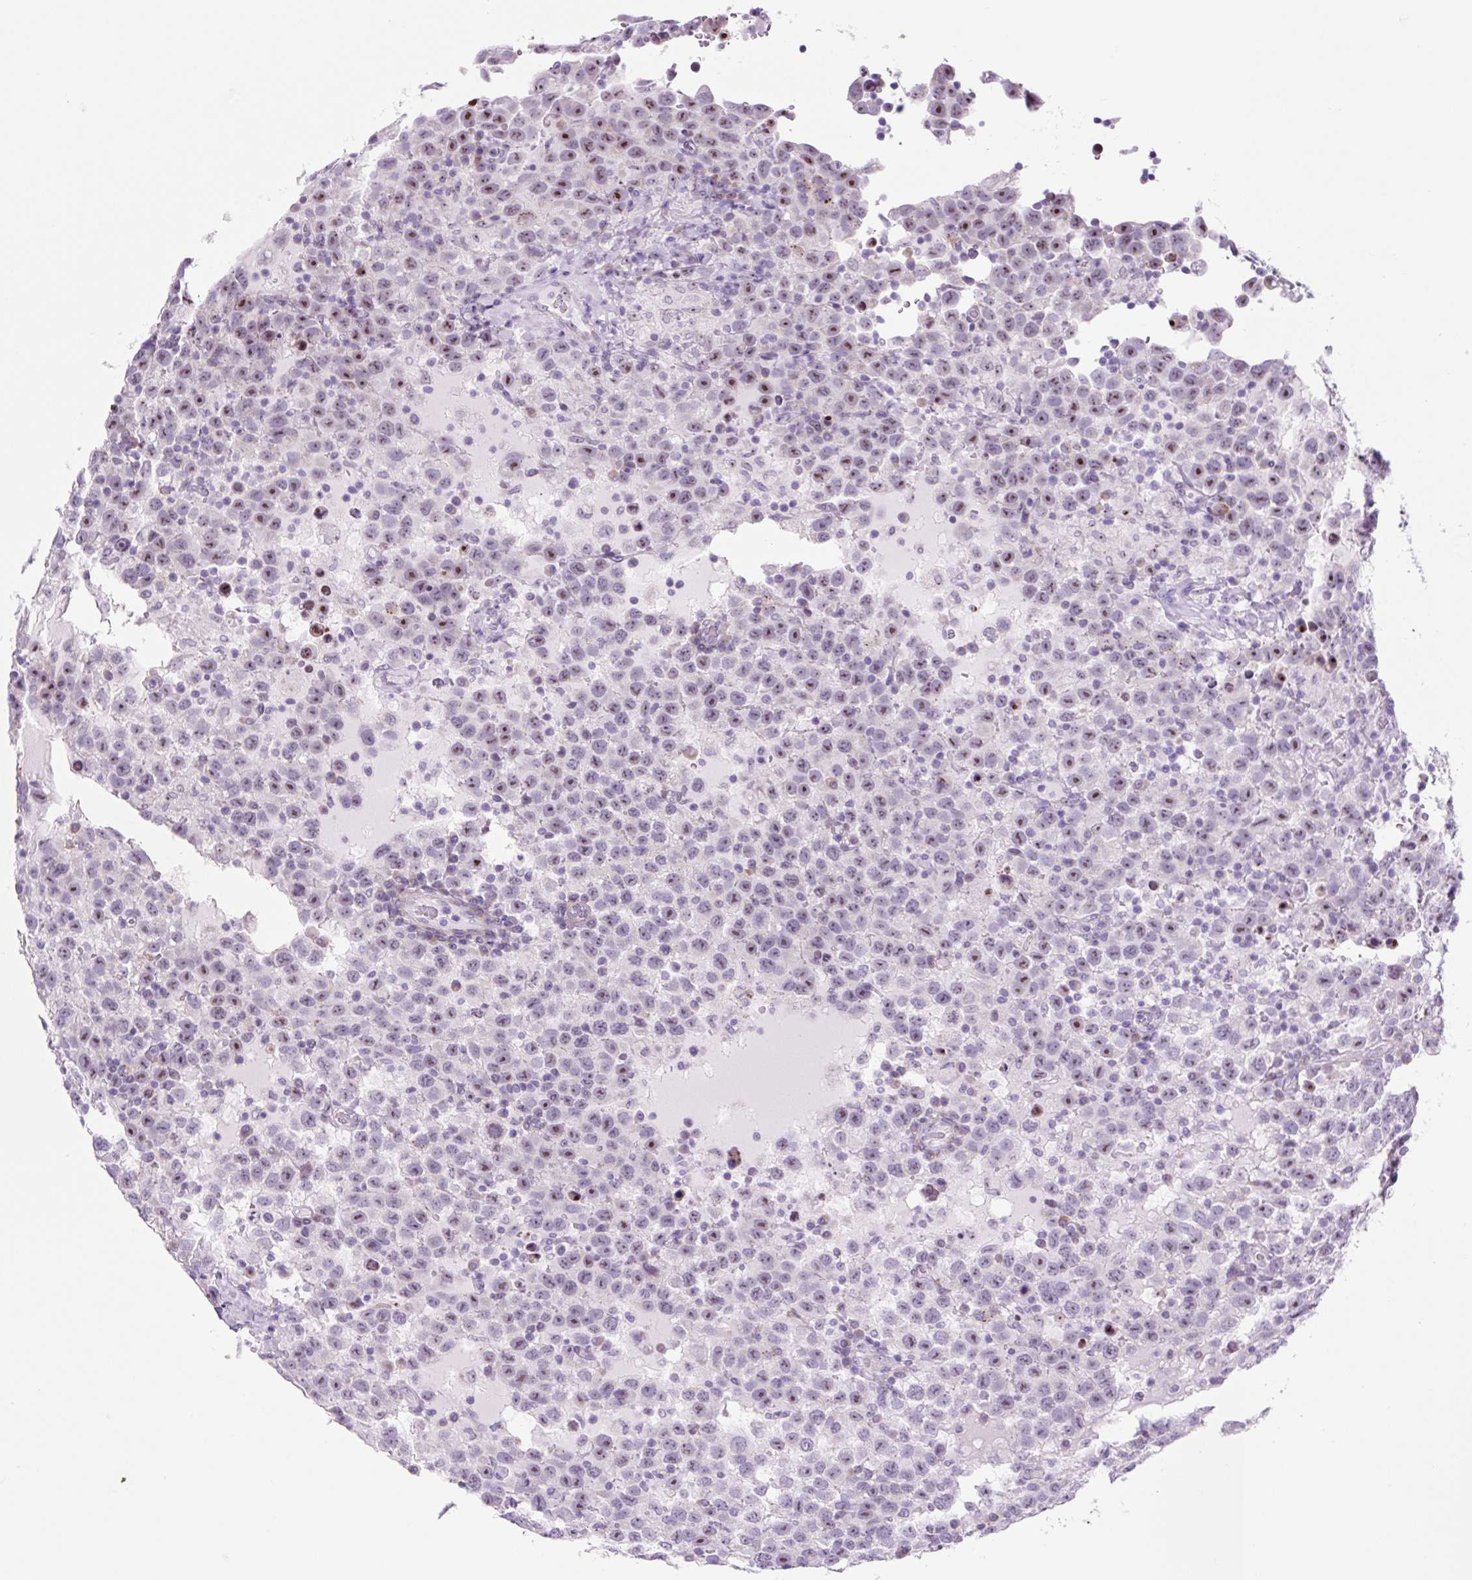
{"staining": {"intensity": "strong", "quantity": "25%-75%", "location": "nuclear"}, "tissue": "testis cancer", "cell_type": "Tumor cells", "image_type": "cancer", "snomed": [{"axis": "morphology", "description": "Seminoma, NOS"}, {"axis": "topography", "description": "Testis"}], "caption": "Strong nuclear protein staining is seen in about 25%-75% of tumor cells in seminoma (testis). (Brightfield microscopy of DAB IHC at high magnification).", "gene": "RRS1", "patient": {"sex": "male", "age": 41}}